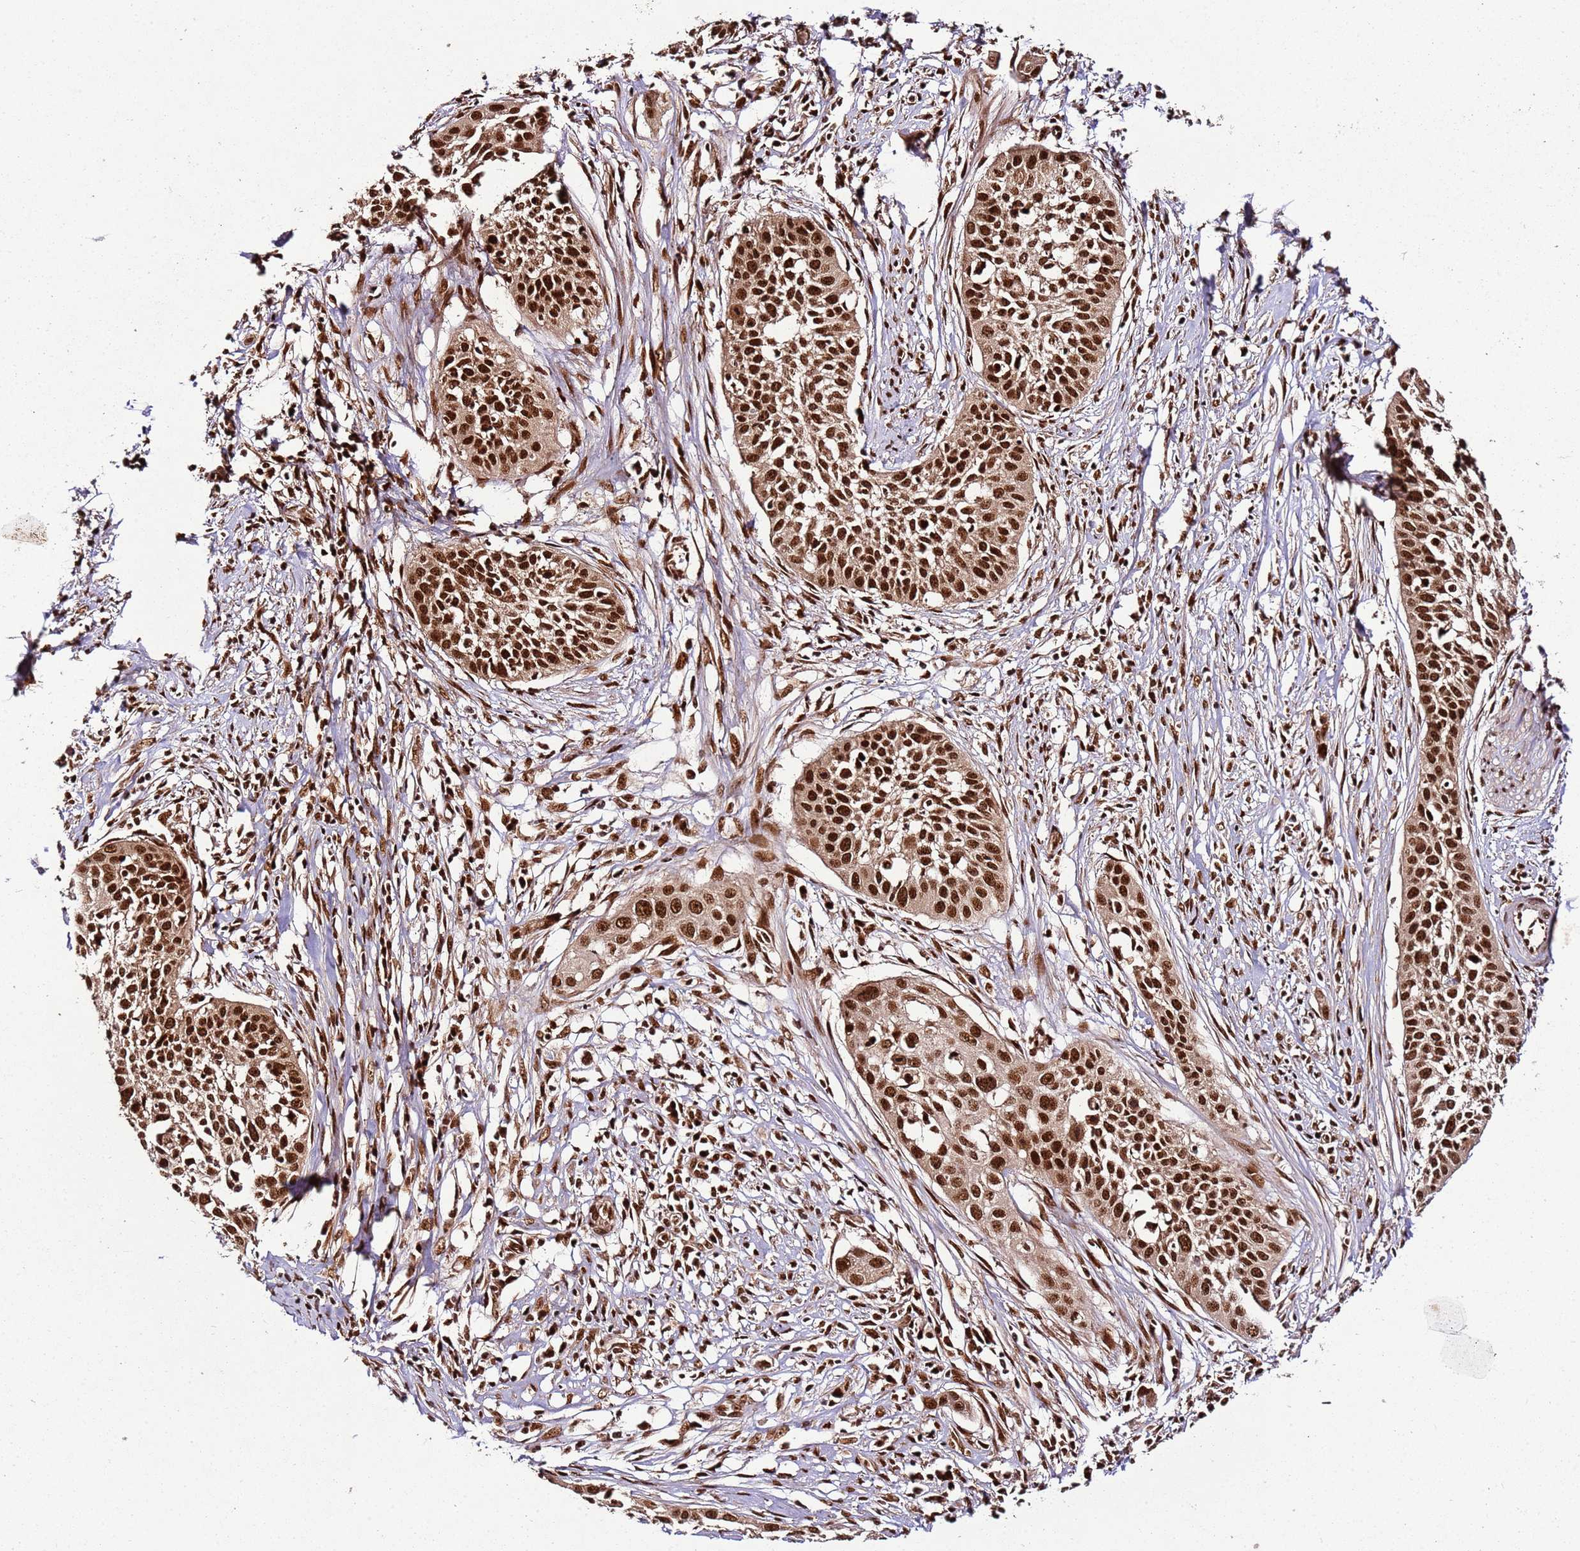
{"staining": {"intensity": "strong", "quantity": ">75%", "location": "nuclear"}, "tissue": "cervical cancer", "cell_type": "Tumor cells", "image_type": "cancer", "snomed": [{"axis": "morphology", "description": "Squamous cell carcinoma, NOS"}, {"axis": "topography", "description": "Cervix"}], "caption": "The micrograph exhibits staining of squamous cell carcinoma (cervical), revealing strong nuclear protein positivity (brown color) within tumor cells. Immunohistochemistry (ihc) stains the protein of interest in brown and the nuclei are stained blue.", "gene": "XRN2", "patient": {"sex": "female", "age": 34}}